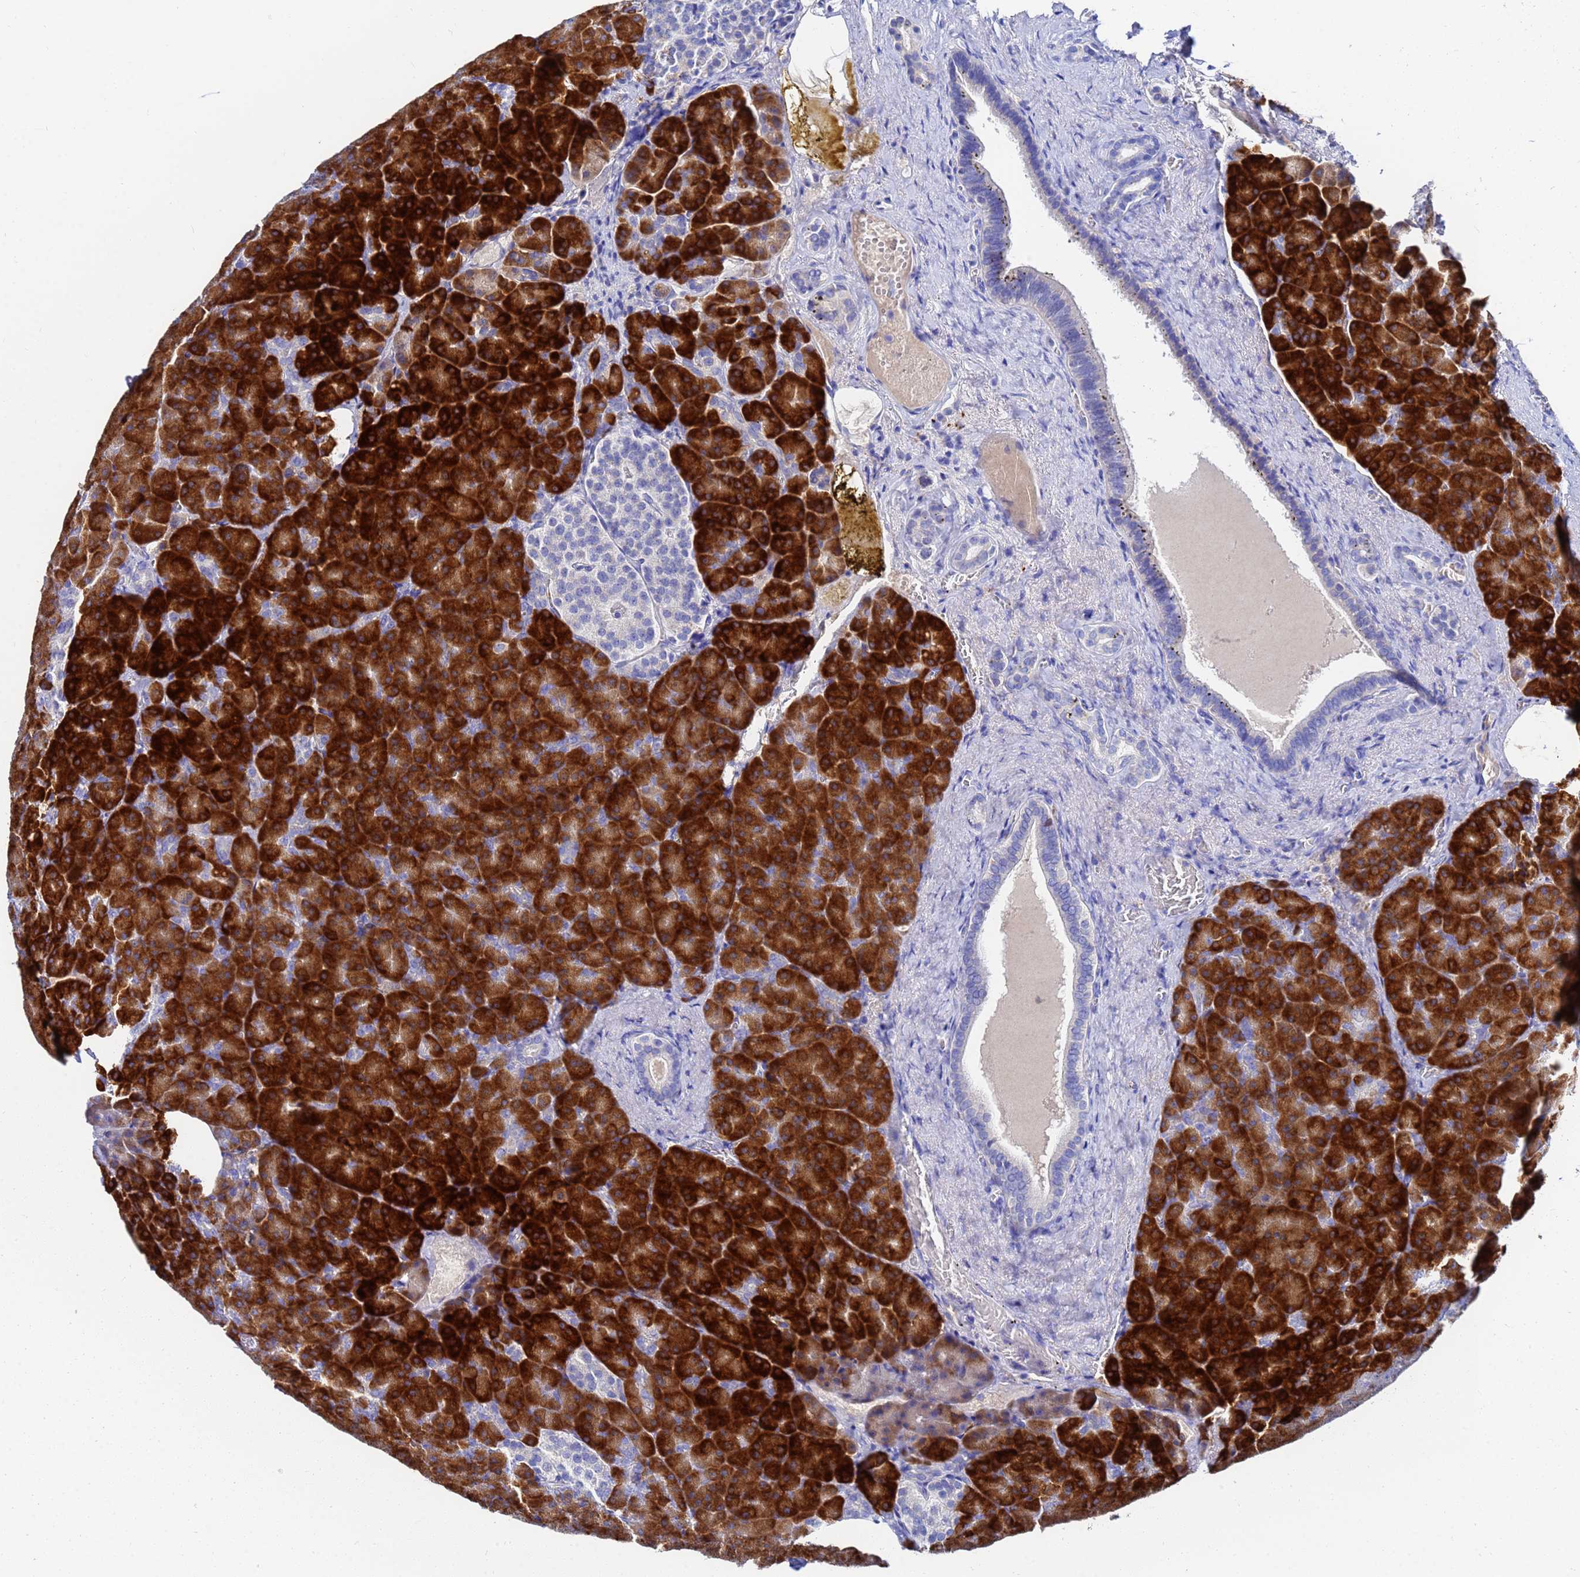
{"staining": {"intensity": "strong", "quantity": ">75%", "location": "cytoplasmic/membranous"}, "tissue": "pancreas", "cell_type": "Exocrine glandular cells", "image_type": "normal", "snomed": [{"axis": "morphology", "description": "Normal tissue, NOS"}, {"axis": "topography", "description": "Pancreas"}], "caption": "There is high levels of strong cytoplasmic/membranous staining in exocrine glandular cells of normal pancreas, as demonstrated by immunohistochemical staining (brown color).", "gene": "AQP12A", "patient": {"sex": "female", "age": 74}}